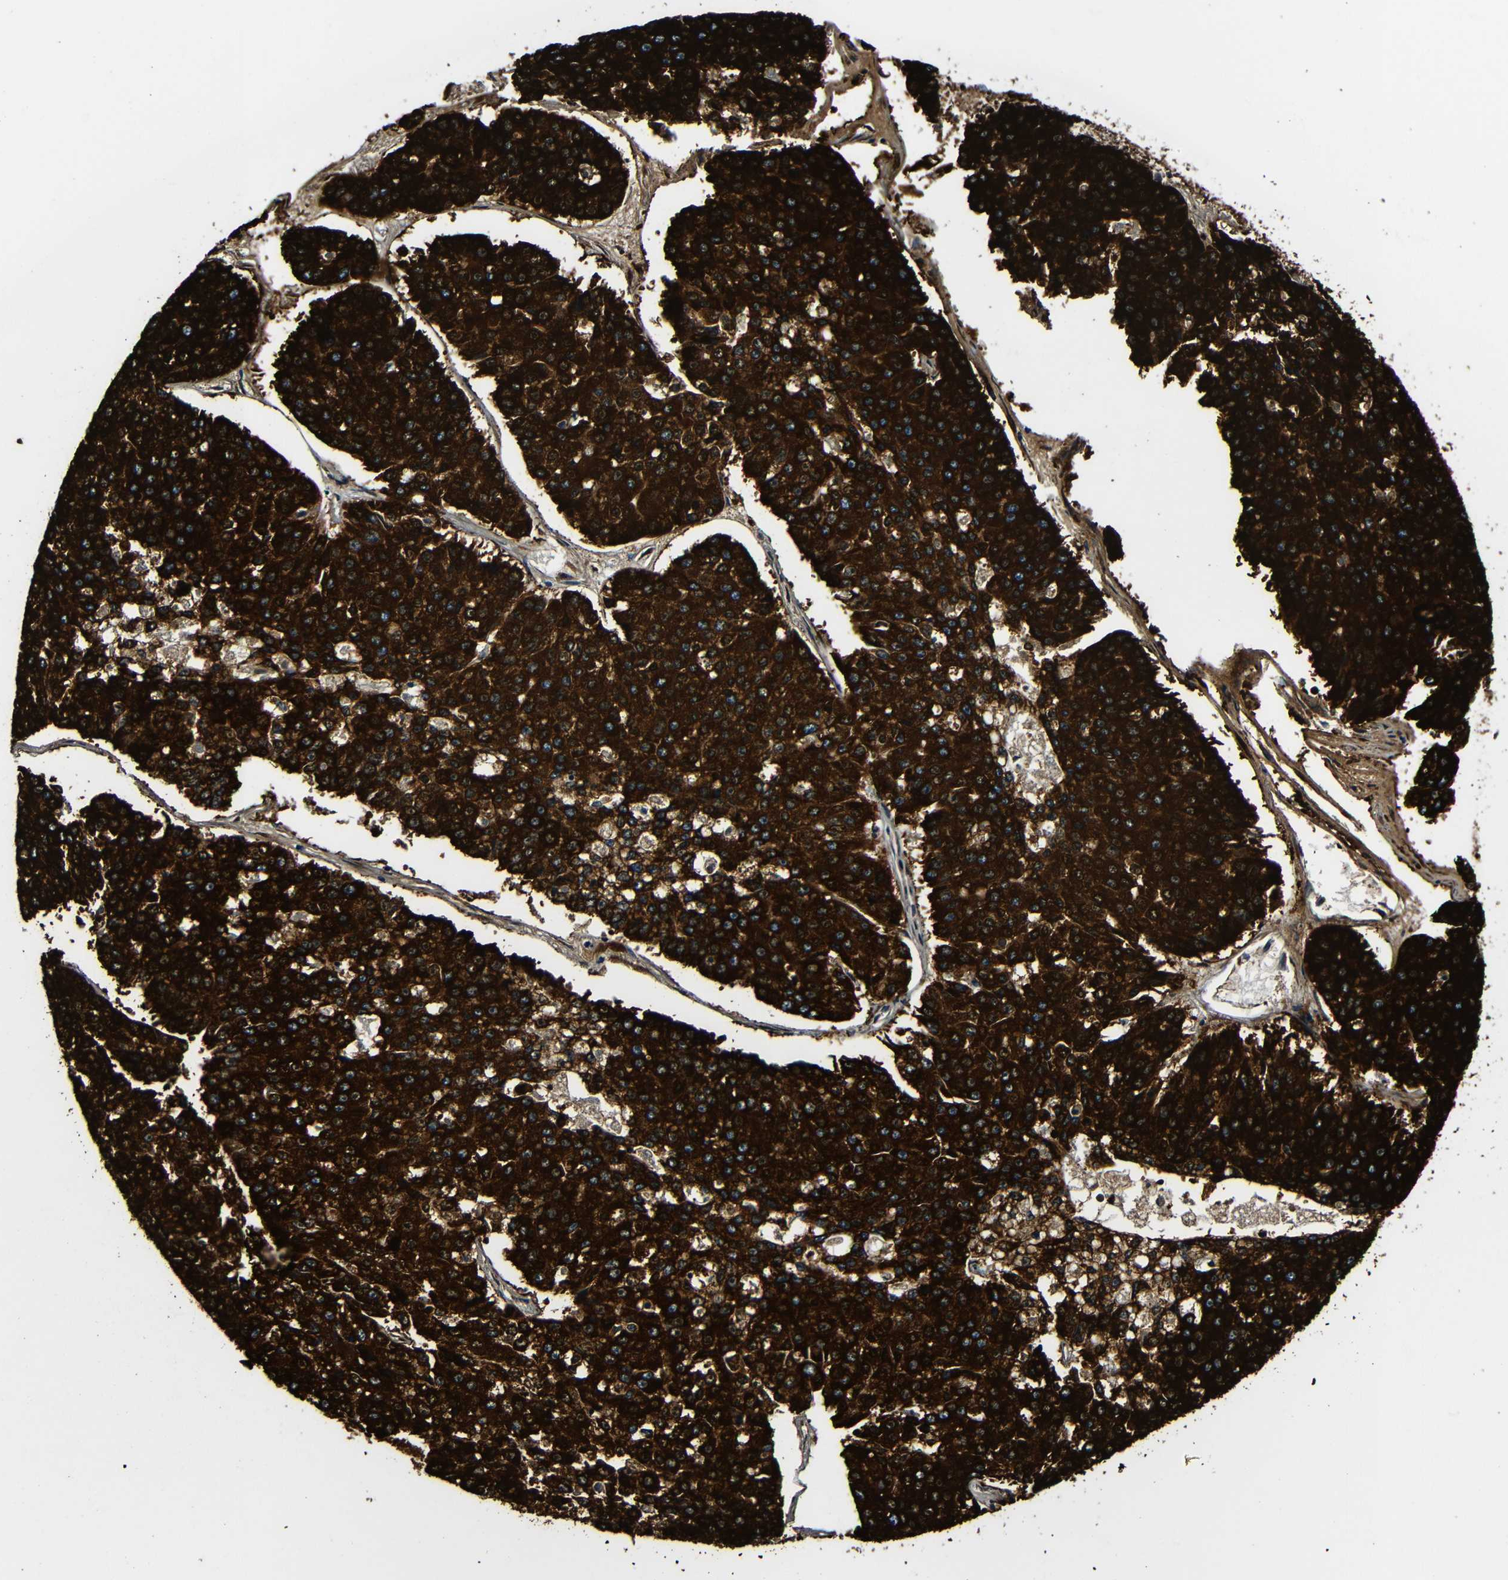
{"staining": {"intensity": "strong", "quantity": ">75%", "location": "cytoplasmic/membranous"}, "tissue": "pancreatic cancer", "cell_type": "Tumor cells", "image_type": "cancer", "snomed": [{"axis": "morphology", "description": "Adenocarcinoma, NOS"}, {"axis": "topography", "description": "Pancreas"}], "caption": "This histopathology image displays IHC staining of adenocarcinoma (pancreatic), with high strong cytoplasmic/membranous positivity in approximately >75% of tumor cells.", "gene": "RRBP1", "patient": {"sex": "male", "age": 50}}